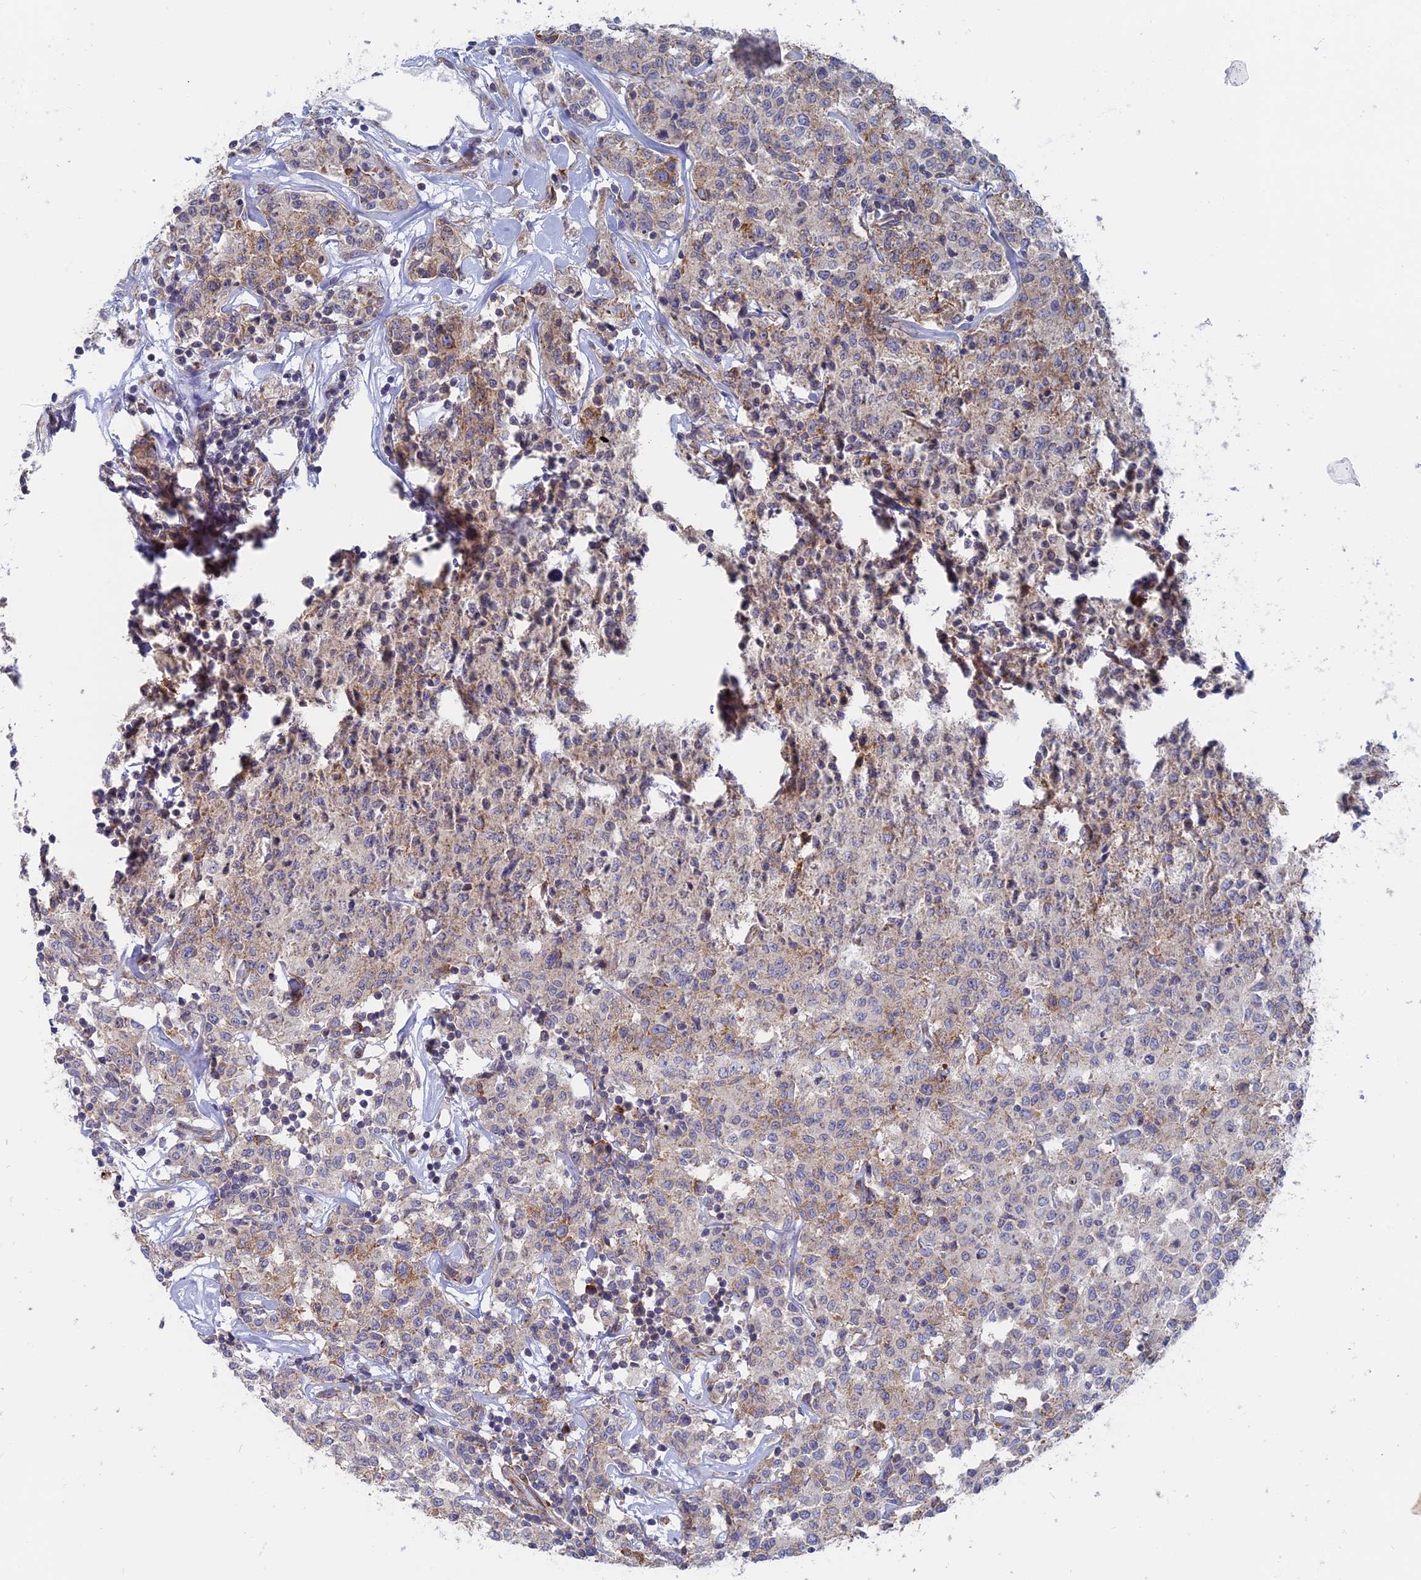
{"staining": {"intensity": "moderate", "quantity": "<25%", "location": "cytoplasmic/membranous"}, "tissue": "lymphoma", "cell_type": "Tumor cells", "image_type": "cancer", "snomed": [{"axis": "morphology", "description": "Malignant lymphoma, non-Hodgkin's type, Low grade"}, {"axis": "topography", "description": "Small intestine"}], "caption": "Immunohistochemistry staining of lymphoma, which displays low levels of moderate cytoplasmic/membranous expression in about <25% of tumor cells indicating moderate cytoplasmic/membranous protein staining. The staining was performed using DAB (3,3'-diaminobenzidine) (brown) for protein detection and nuclei were counterstained in hematoxylin (blue).", "gene": "TBC1D30", "patient": {"sex": "female", "age": 59}}